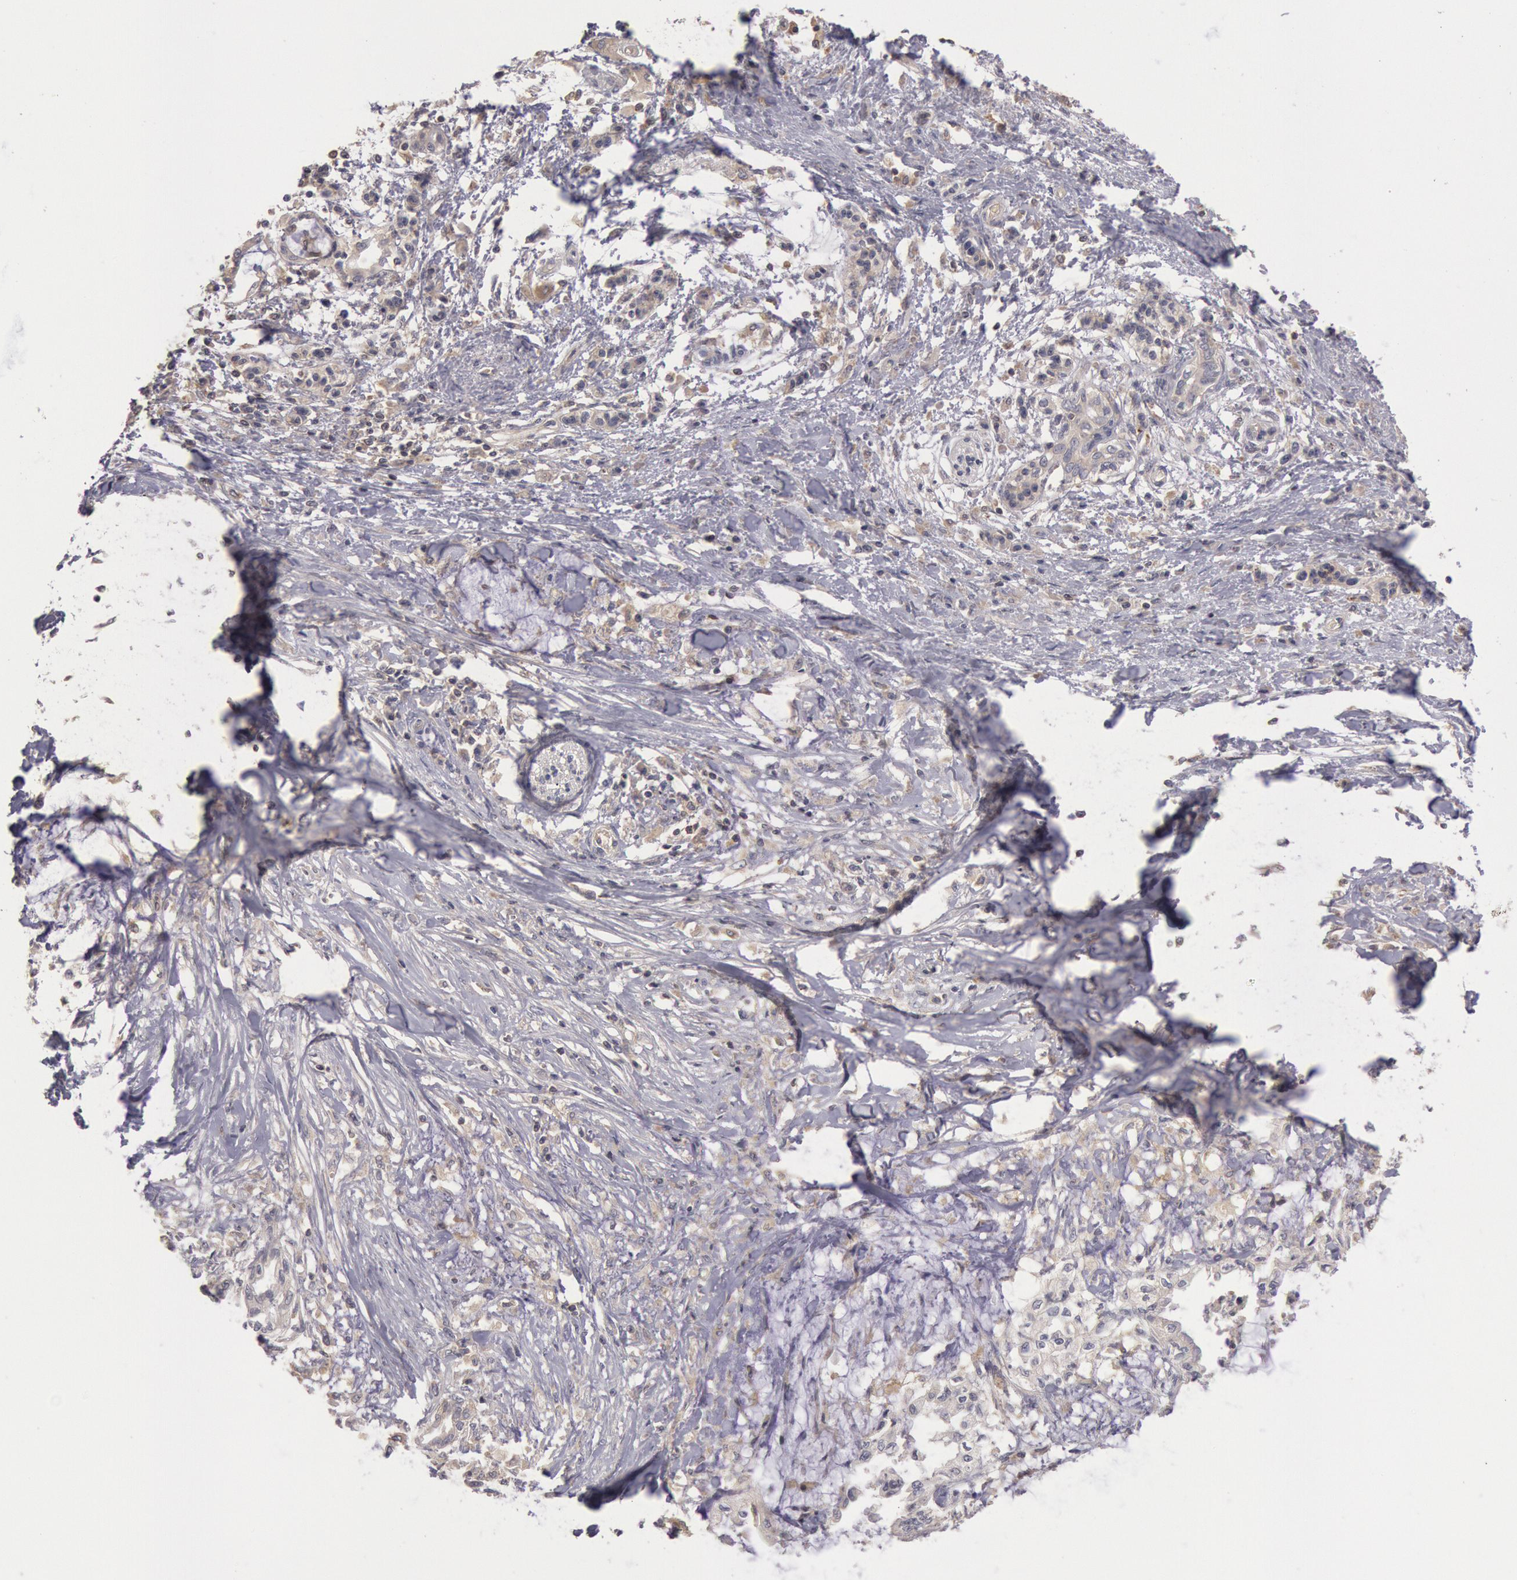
{"staining": {"intensity": "negative", "quantity": "none", "location": "none"}, "tissue": "pancreatic cancer", "cell_type": "Tumor cells", "image_type": "cancer", "snomed": [{"axis": "morphology", "description": "Adenocarcinoma, NOS"}, {"axis": "topography", "description": "Pancreas"}], "caption": "A photomicrograph of adenocarcinoma (pancreatic) stained for a protein demonstrates no brown staining in tumor cells.", "gene": "PIK3R1", "patient": {"sex": "female", "age": 64}}